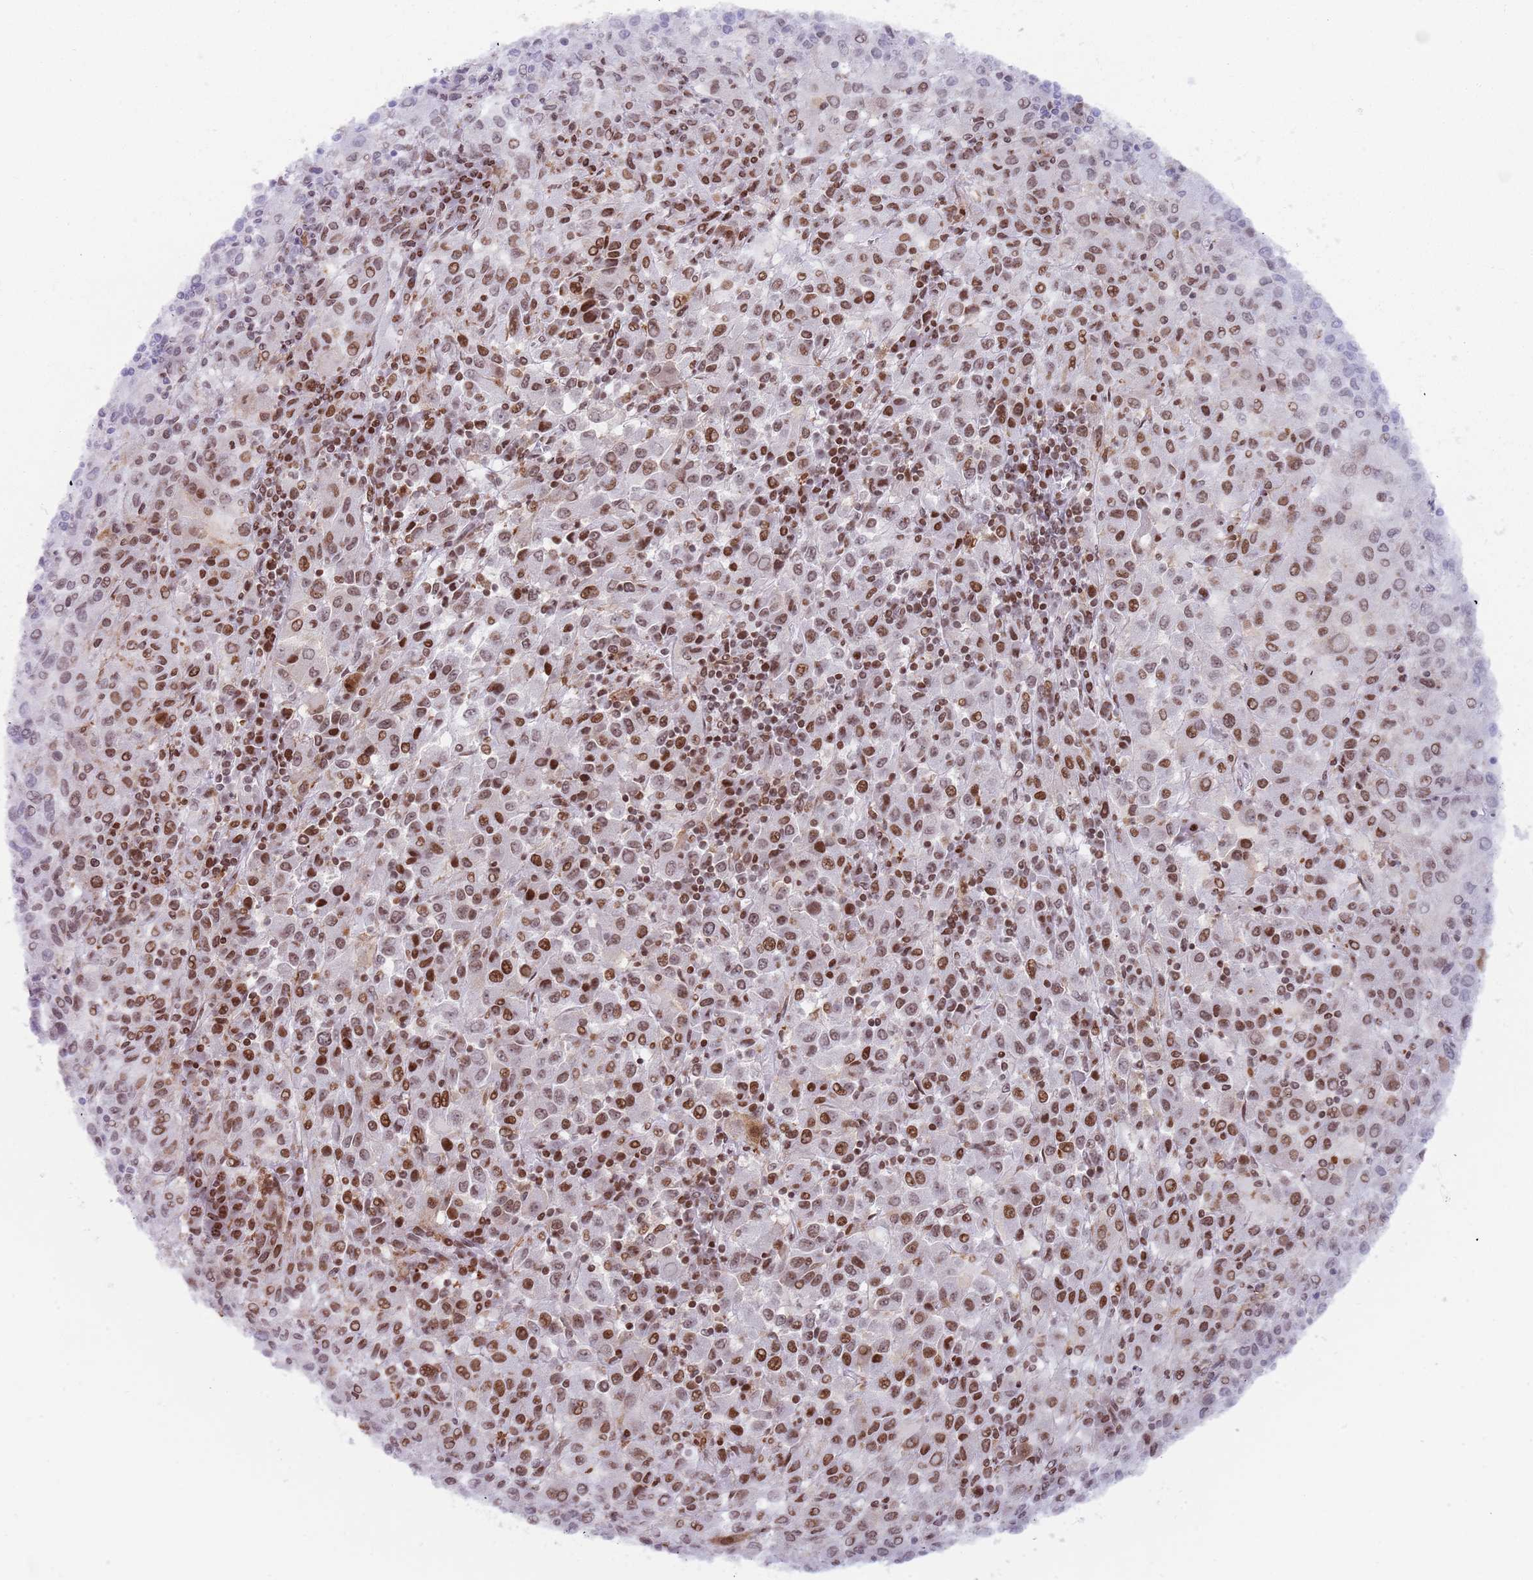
{"staining": {"intensity": "moderate", "quantity": ">75%", "location": "nuclear"}, "tissue": "melanoma", "cell_type": "Tumor cells", "image_type": "cancer", "snomed": [{"axis": "morphology", "description": "Malignant melanoma, Metastatic site"}, {"axis": "topography", "description": "Lung"}], "caption": "Immunohistochemistry (IHC) of malignant melanoma (metastatic site) displays medium levels of moderate nuclear positivity in about >75% of tumor cells. (brown staining indicates protein expression, while blue staining denotes nuclei).", "gene": "HDAC8", "patient": {"sex": "male", "age": 64}}